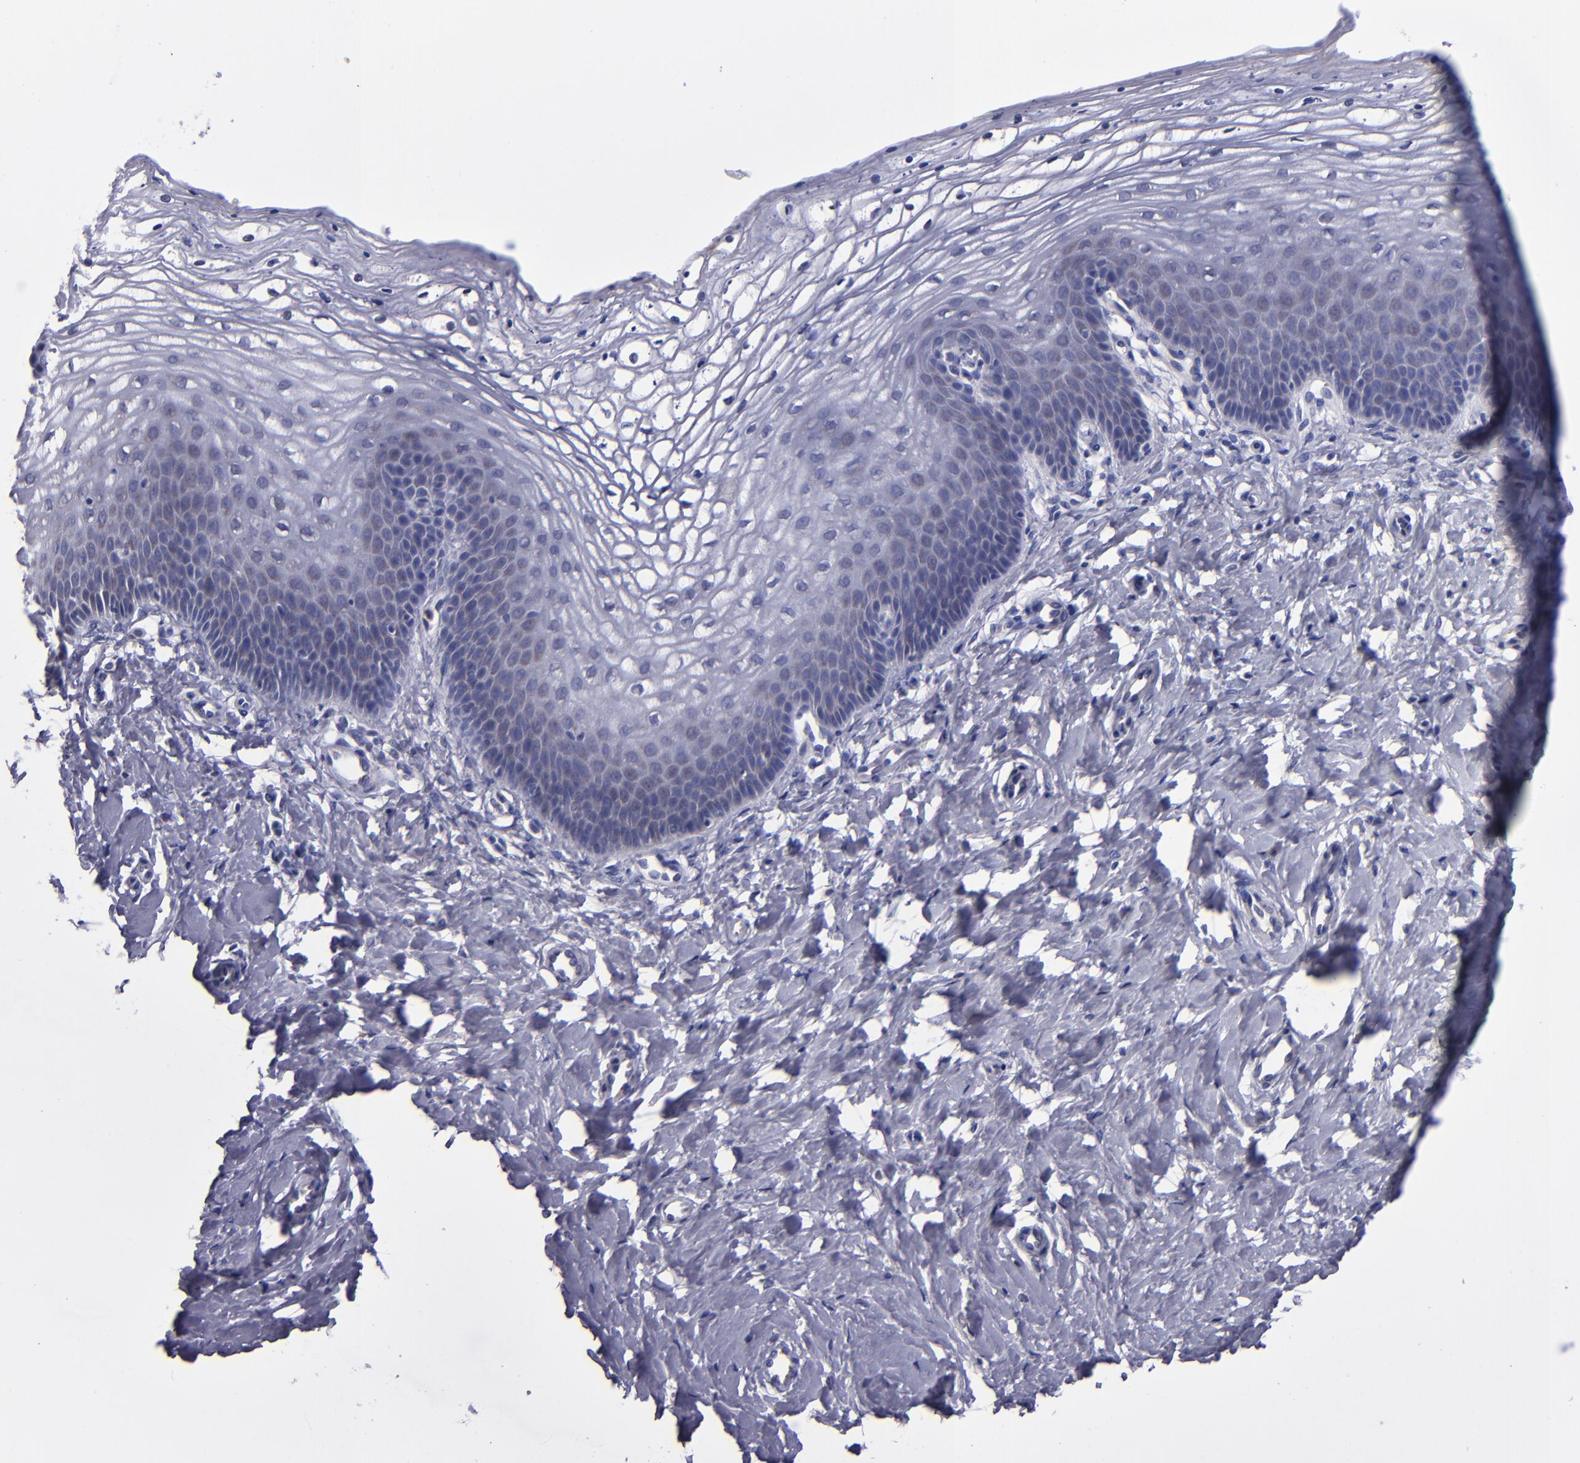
{"staining": {"intensity": "negative", "quantity": "none", "location": "none"}, "tissue": "vagina", "cell_type": "Squamous epithelial cells", "image_type": "normal", "snomed": [{"axis": "morphology", "description": "Normal tissue, NOS"}, {"axis": "topography", "description": "Vagina"}], "caption": "Immunohistochemistry image of benign vagina: human vagina stained with DAB reveals no significant protein expression in squamous epithelial cells. The staining is performed using DAB brown chromogen with nuclei counter-stained in using hematoxylin.", "gene": "RAB41", "patient": {"sex": "female", "age": 68}}